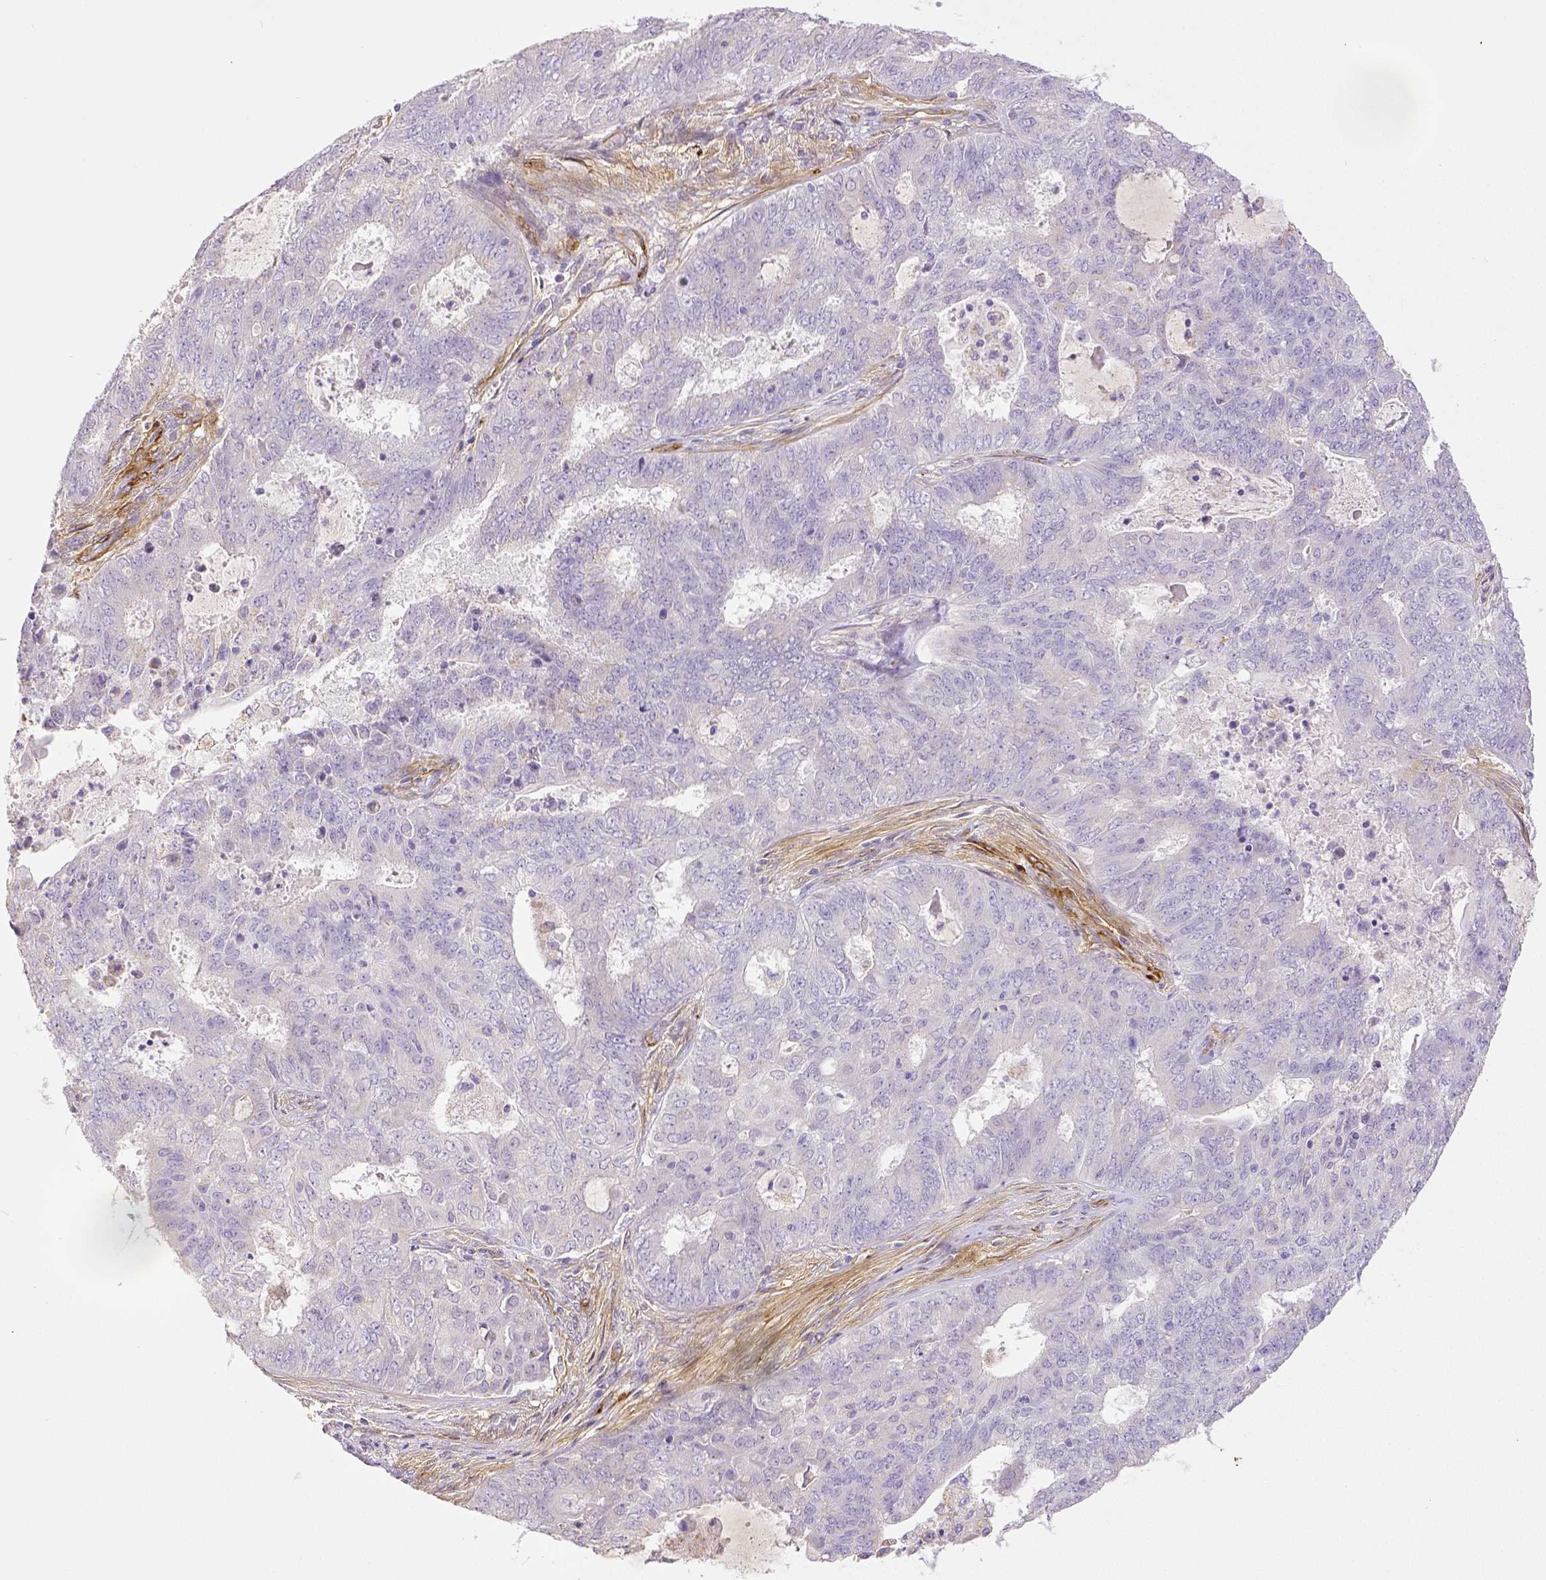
{"staining": {"intensity": "negative", "quantity": "none", "location": "none"}, "tissue": "endometrial cancer", "cell_type": "Tumor cells", "image_type": "cancer", "snomed": [{"axis": "morphology", "description": "Adenocarcinoma, NOS"}, {"axis": "topography", "description": "Endometrium"}], "caption": "IHC photomicrograph of human endometrial cancer stained for a protein (brown), which shows no expression in tumor cells. (DAB (3,3'-diaminobenzidine) immunohistochemistry (IHC), high magnification).", "gene": "THY1", "patient": {"sex": "female", "age": 62}}